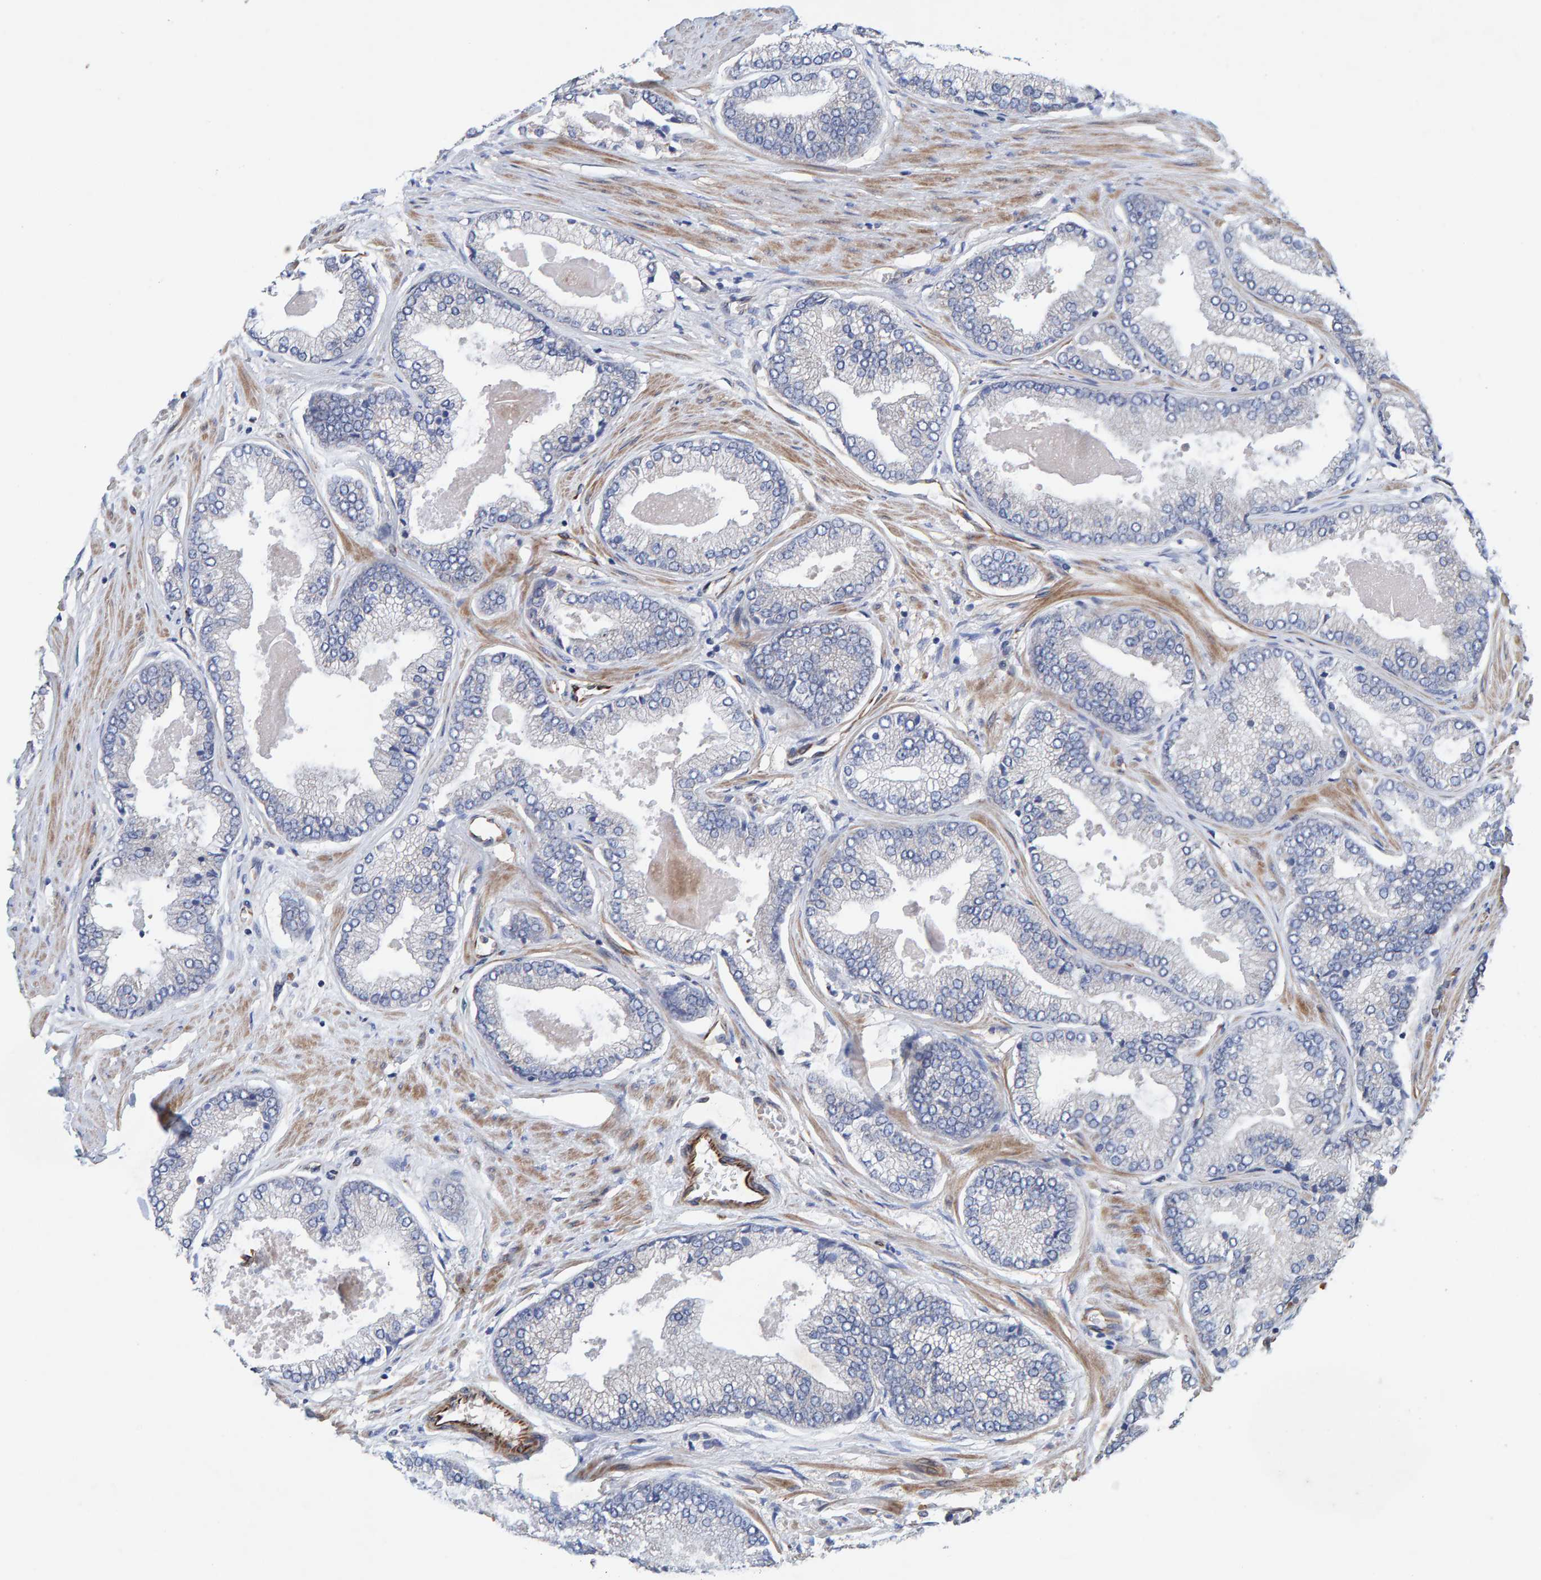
{"staining": {"intensity": "negative", "quantity": "none", "location": "none"}, "tissue": "prostate cancer", "cell_type": "Tumor cells", "image_type": "cancer", "snomed": [{"axis": "morphology", "description": "Adenocarcinoma, High grade"}, {"axis": "topography", "description": "Prostate"}], "caption": "Tumor cells are negative for brown protein staining in high-grade adenocarcinoma (prostate). (DAB immunohistochemistry visualized using brightfield microscopy, high magnification).", "gene": "ZNF347", "patient": {"sex": "male", "age": 61}}